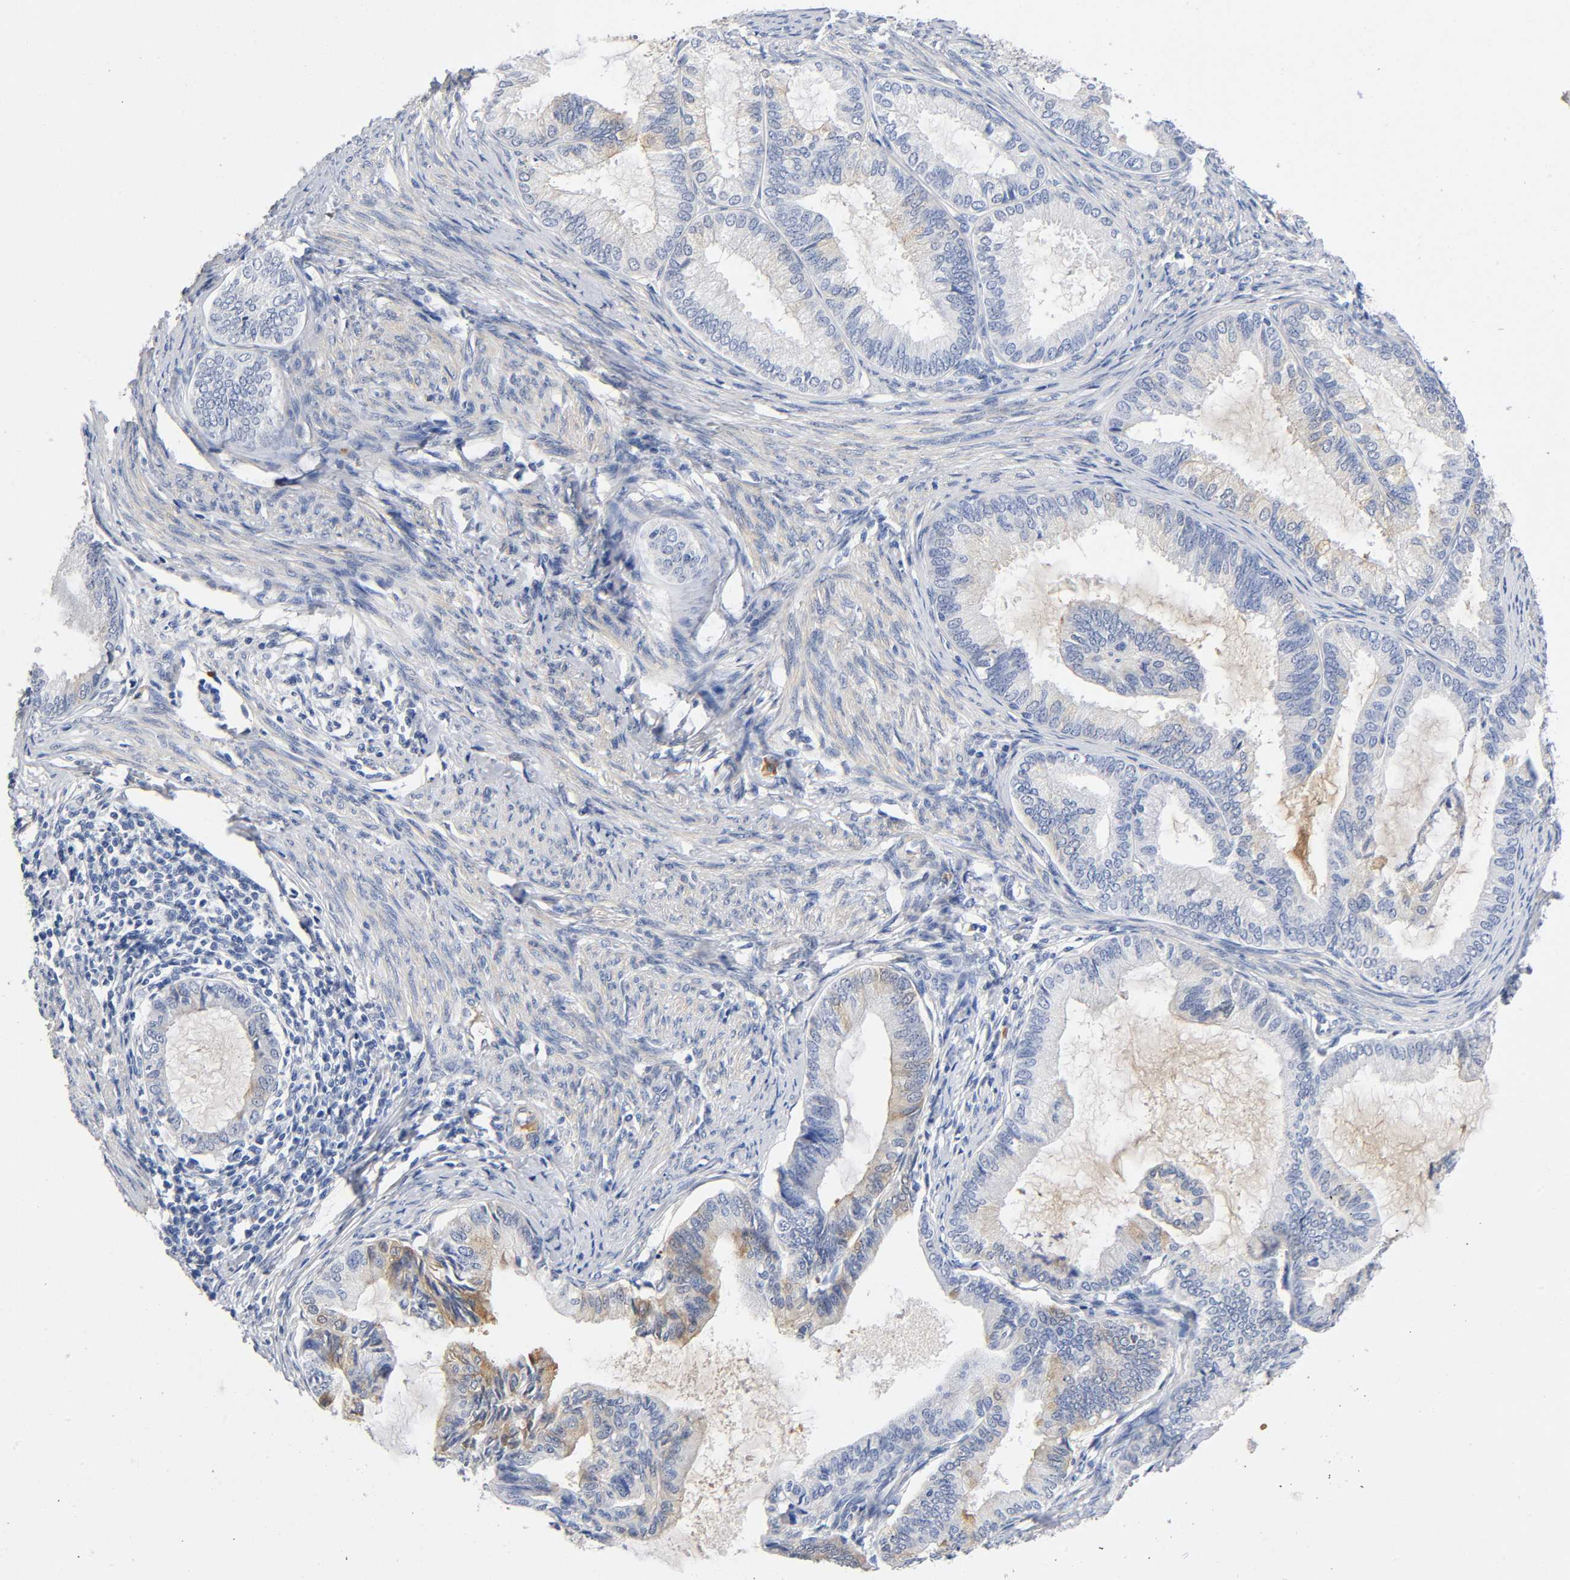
{"staining": {"intensity": "moderate", "quantity": "25%-75%", "location": "cytoplasmic/membranous"}, "tissue": "endometrial cancer", "cell_type": "Tumor cells", "image_type": "cancer", "snomed": [{"axis": "morphology", "description": "Adenocarcinoma, NOS"}, {"axis": "topography", "description": "Endometrium"}], "caption": "Tumor cells demonstrate moderate cytoplasmic/membranous expression in approximately 25%-75% of cells in endometrial cancer.", "gene": "TNC", "patient": {"sex": "female", "age": 86}}